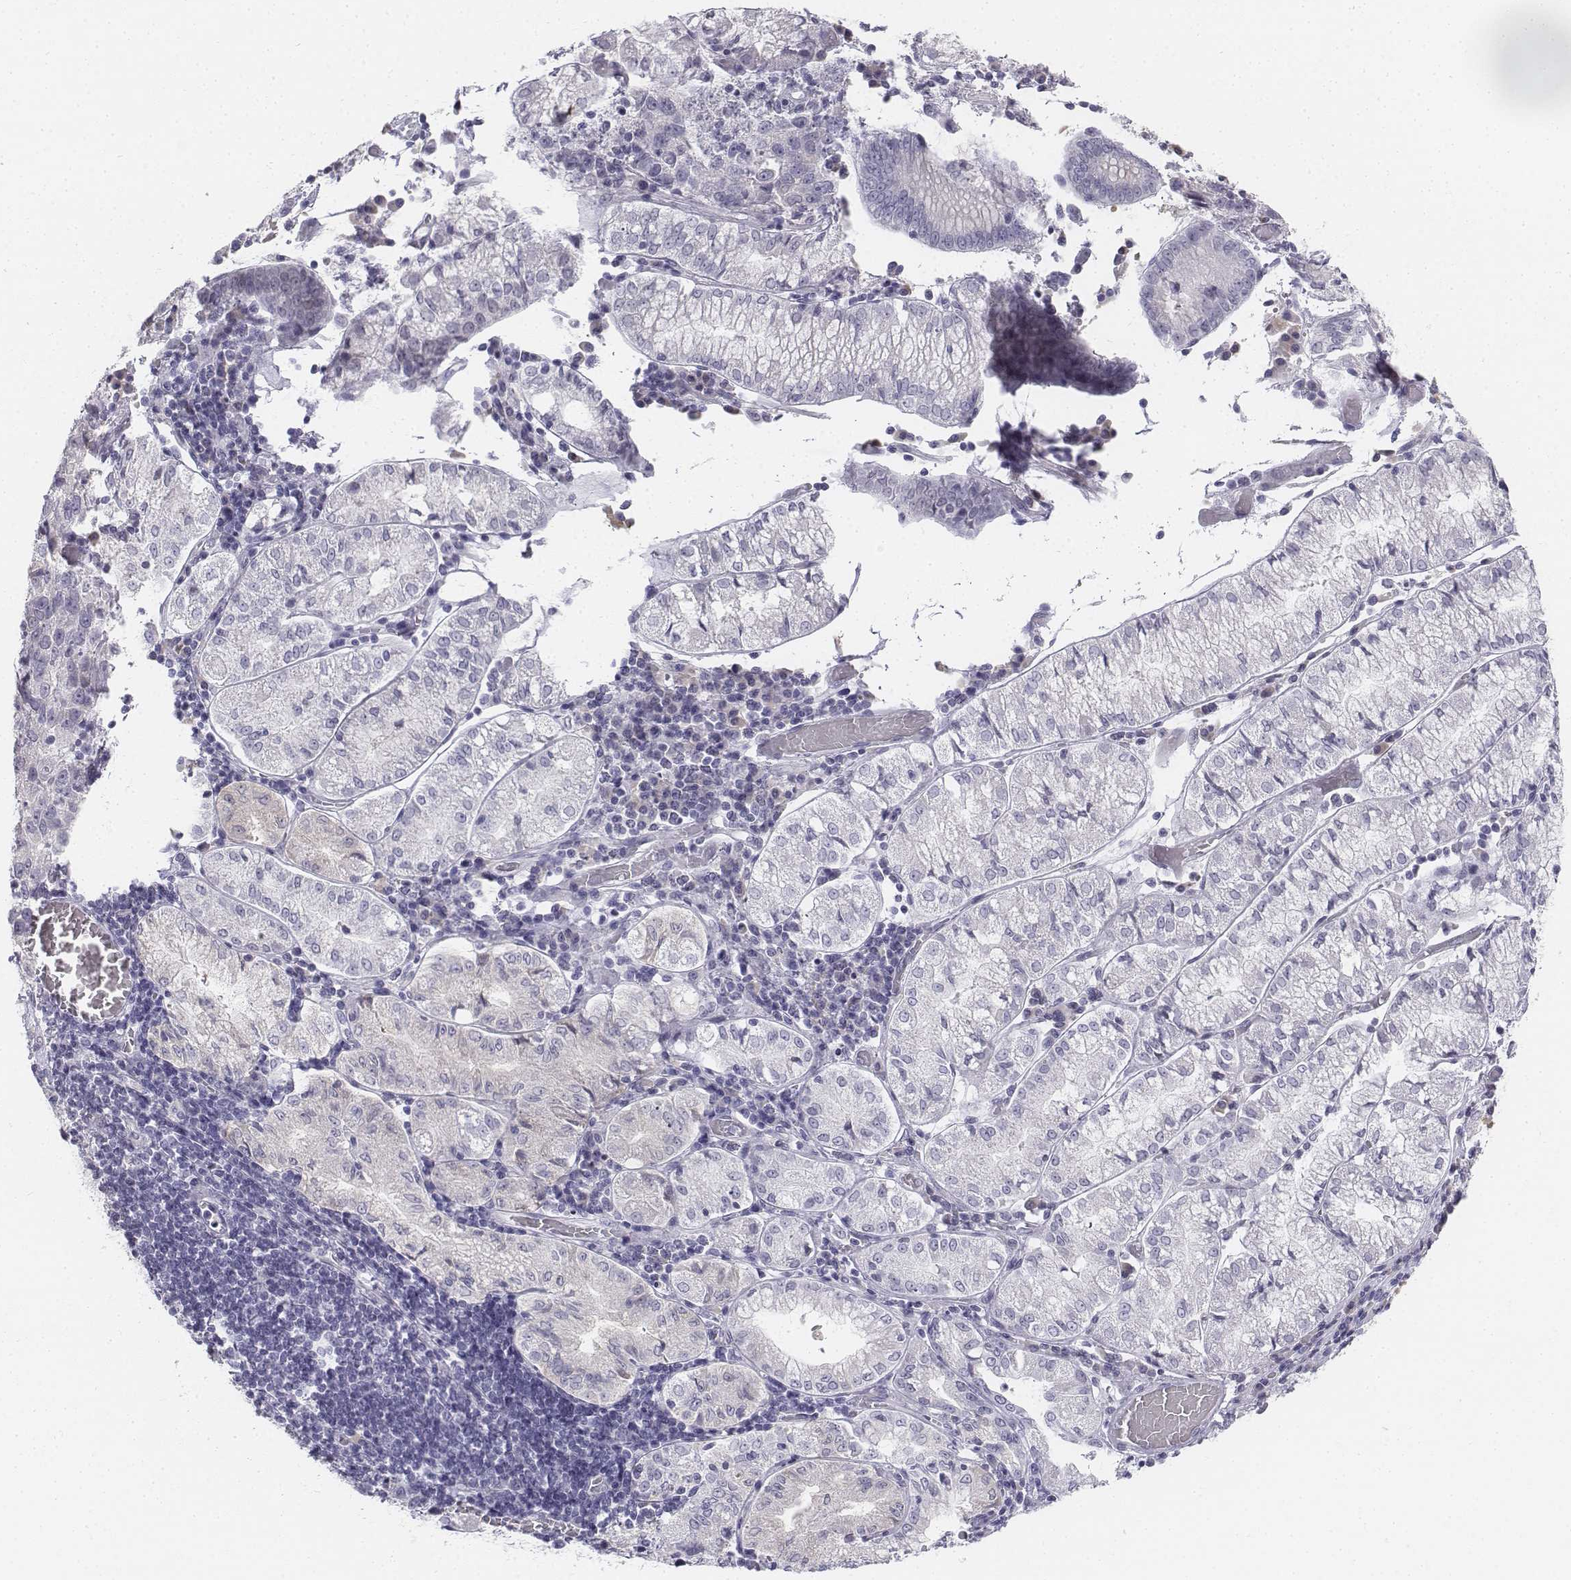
{"staining": {"intensity": "negative", "quantity": "none", "location": "none"}, "tissue": "stomach cancer", "cell_type": "Tumor cells", "image_type": "cancer", "snomed": [{"axis": "morphology", "description": "Adenocarcinoma, NOS"}, {"axis": "topography", "description": "Stomach"}], "caption": "This is a histopathology image of IHC staining of adenocarcinoma (stomach), which shows no positivity in tumor cells.", "gene": "PENK", "patient": {"sex": "male", "age": 93}}